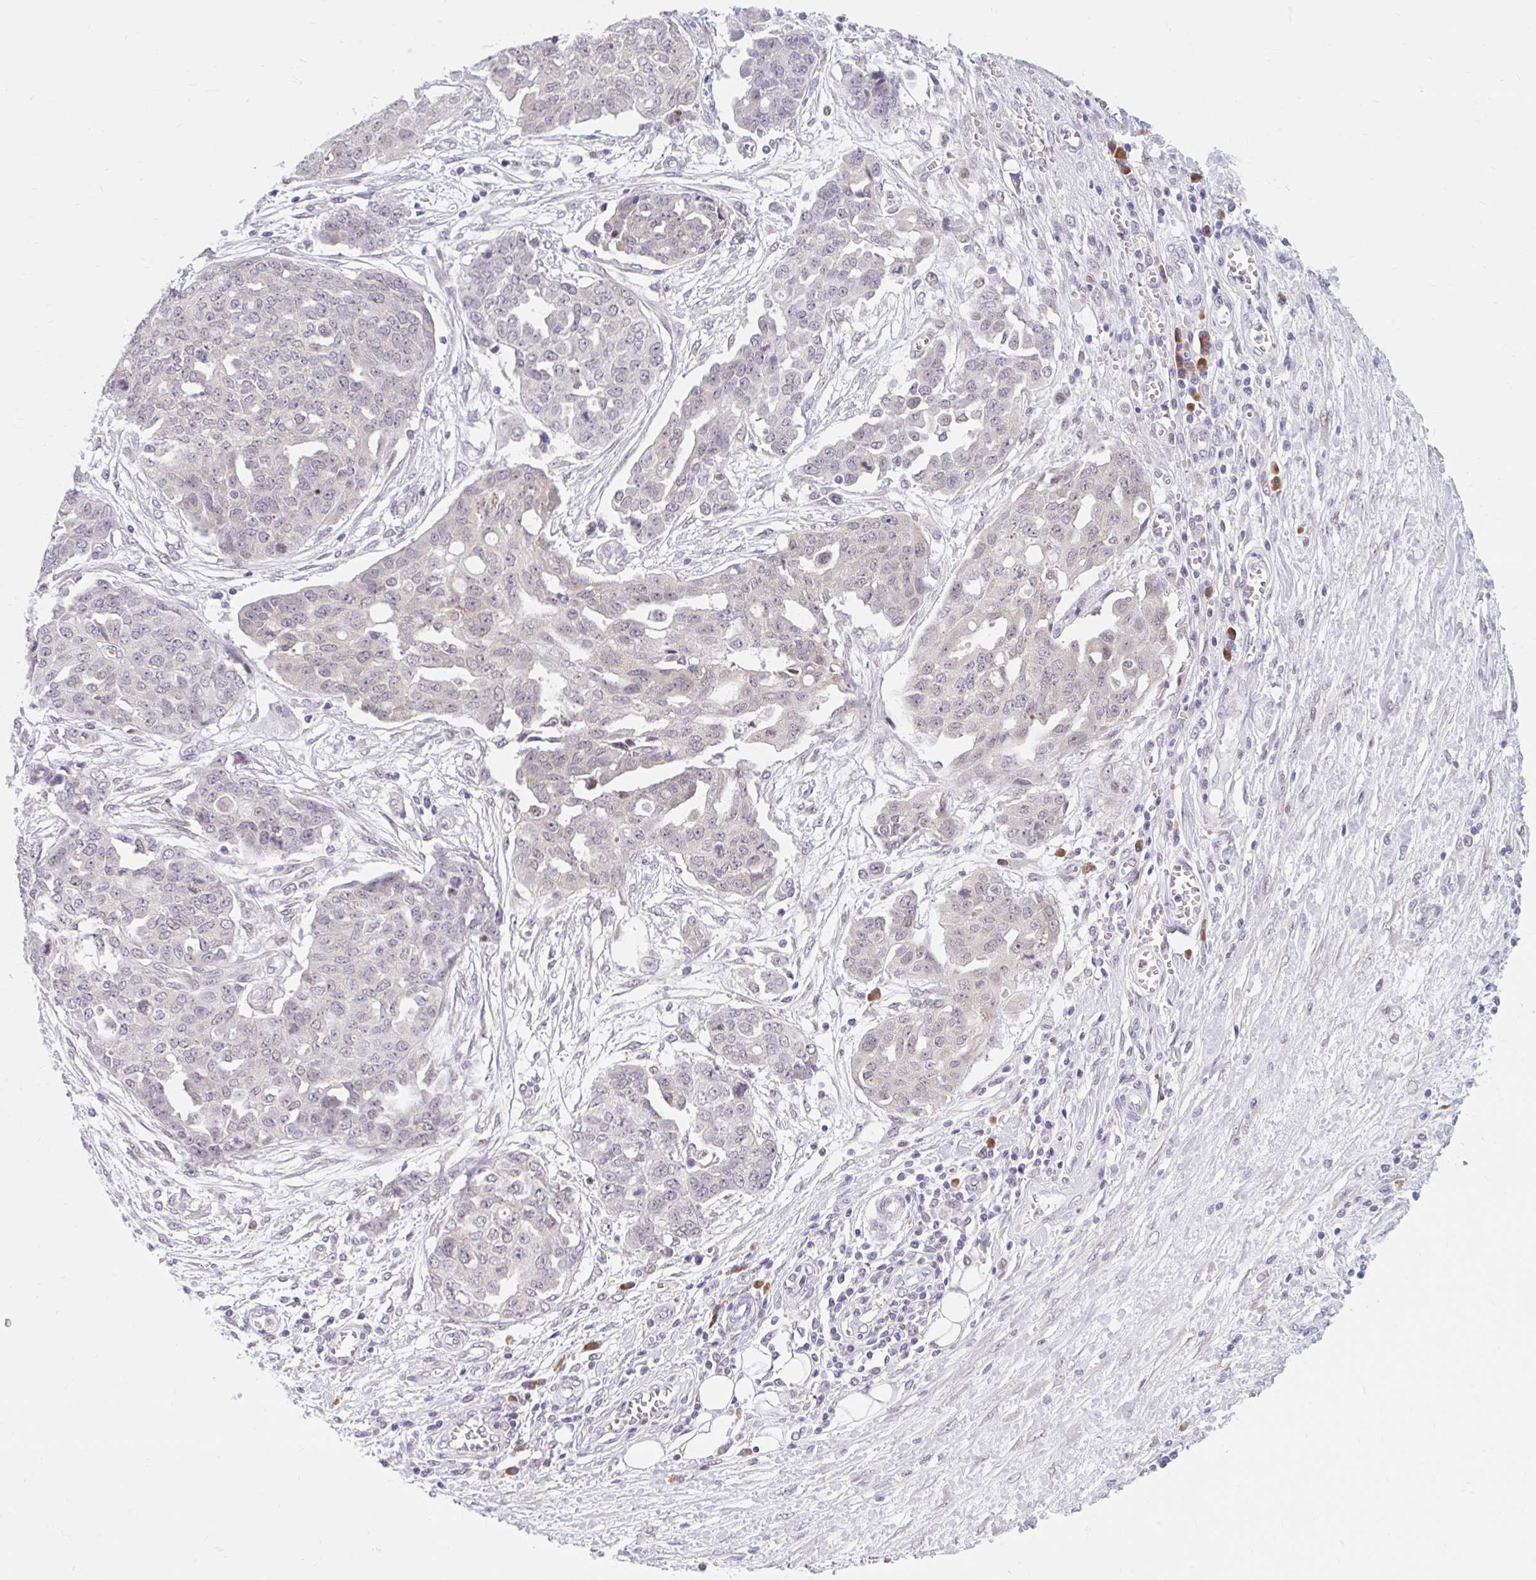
{"staining": {"intensity": "negative", "quantity": "none", "location": "none"}, "tissue": "ovarian cancer", "cell_type": "Tumor cells", "image_type": "cancer", "snomed": [{"axis": "morphology", "description": "Cystadenocarcinoma, serous, NOS"}, {"axis": "topography", "description": "Soft tissue"}, {"axis": "topography", "description": "Ovary"}], "caption": "An immunohistochemistry photomicrograph of ovarian cancer is shown. There is no staining in tumor cells of ovarian cancer.", "gene": "SRSF10", "patient": {"sex": "female", "age": 57}}